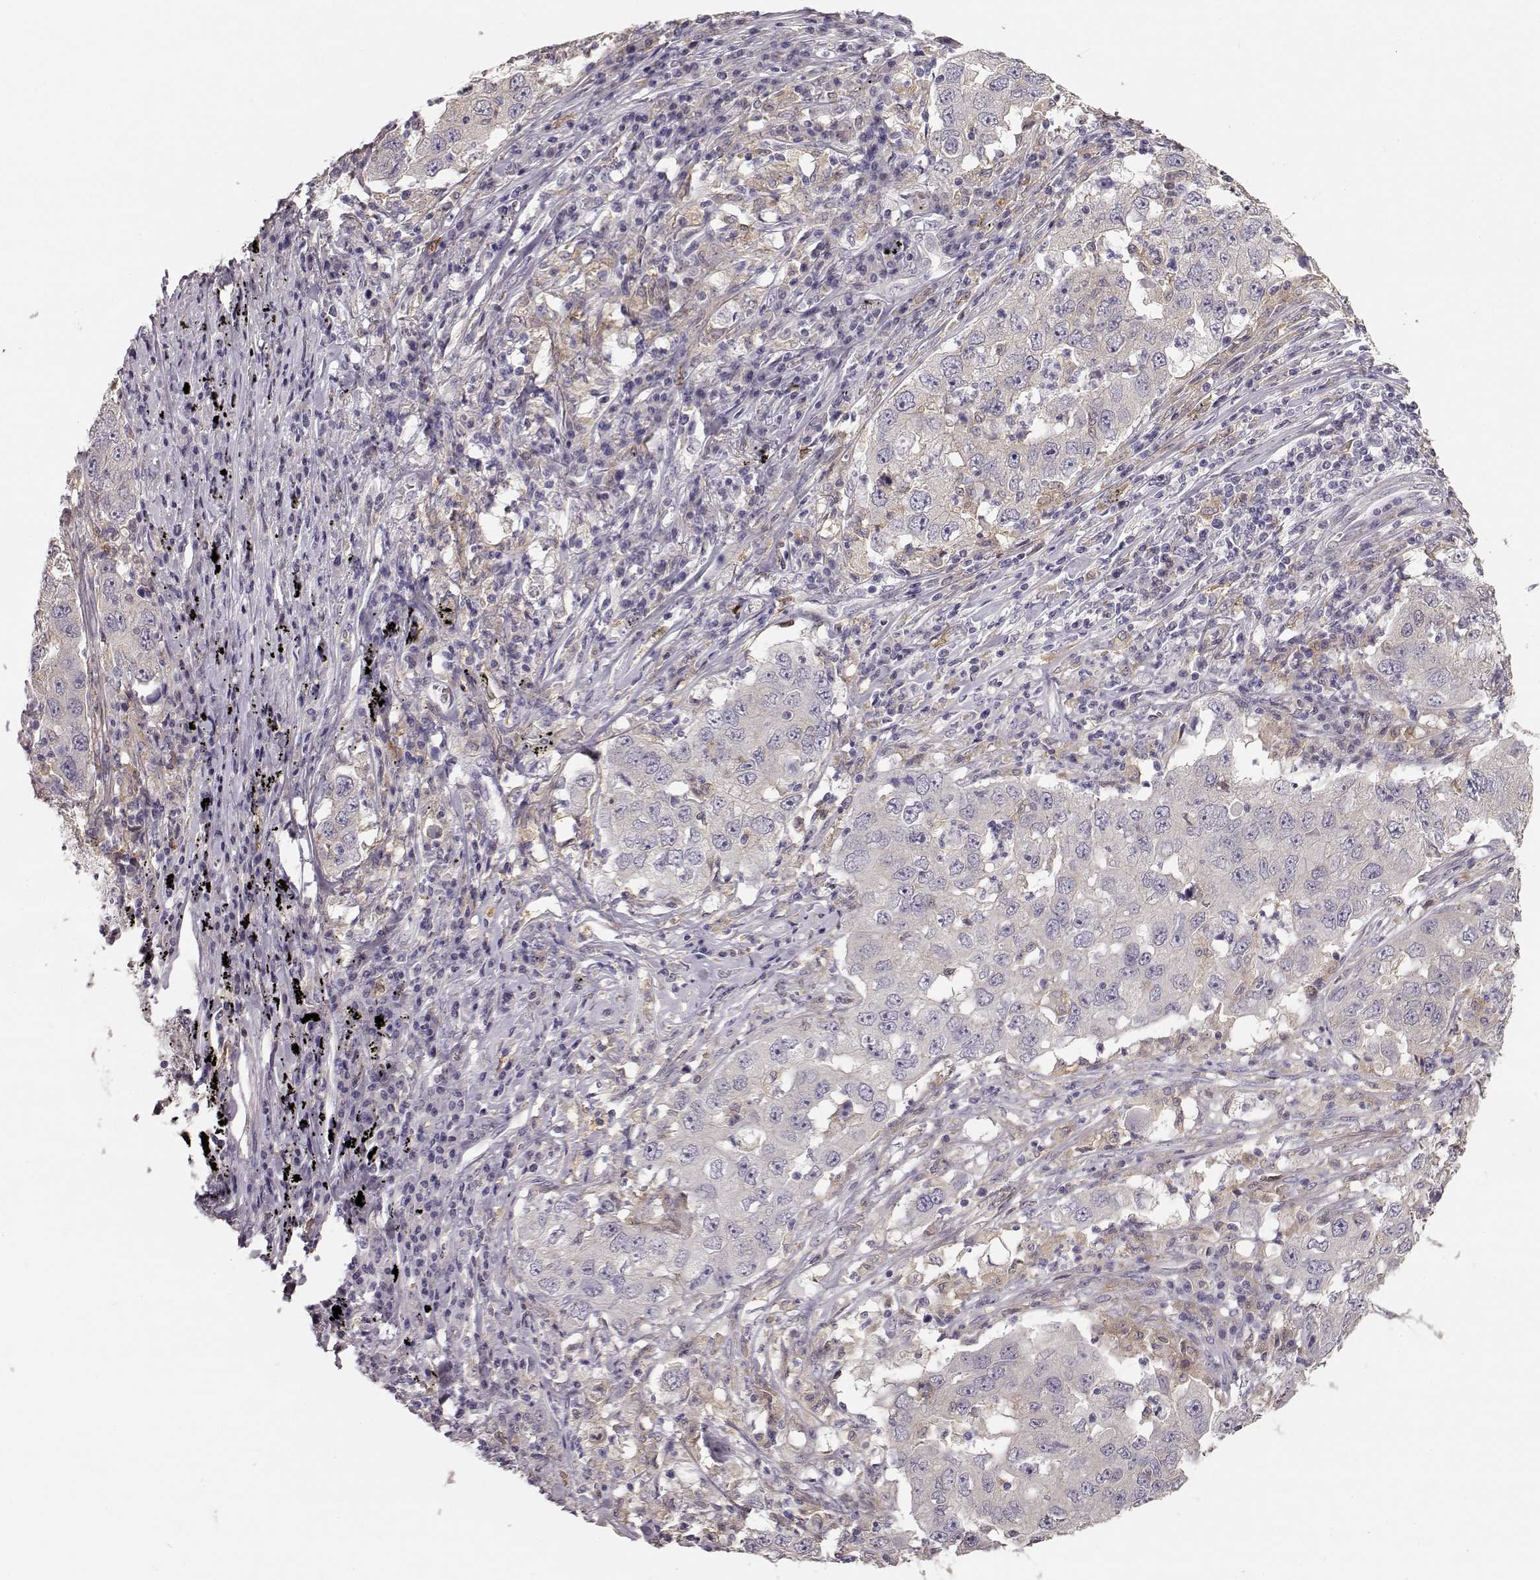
{"staining": {"intensity": "negative", "quantity": "none", "location": "none"}, "tissue": "lung cancer", "cell_type": "Tumor cells", "image_type": "cancer", "snomed": [{"axis": "morphology", "description": "Adenocarcinoma, NOS"}, {"axis": "topography", "description": "Lung"}], "caption": "Immunohistochemical staining of lung cancer (adenocarcinoma) reveals no significant expression in tumor cells. Brightfield microscopy of IHC stained with DAB (brown) and hematoxylin (blue), captured at high magnification.", "gene": "GPR50", "patient": {"sex": "male", "age": 73}}